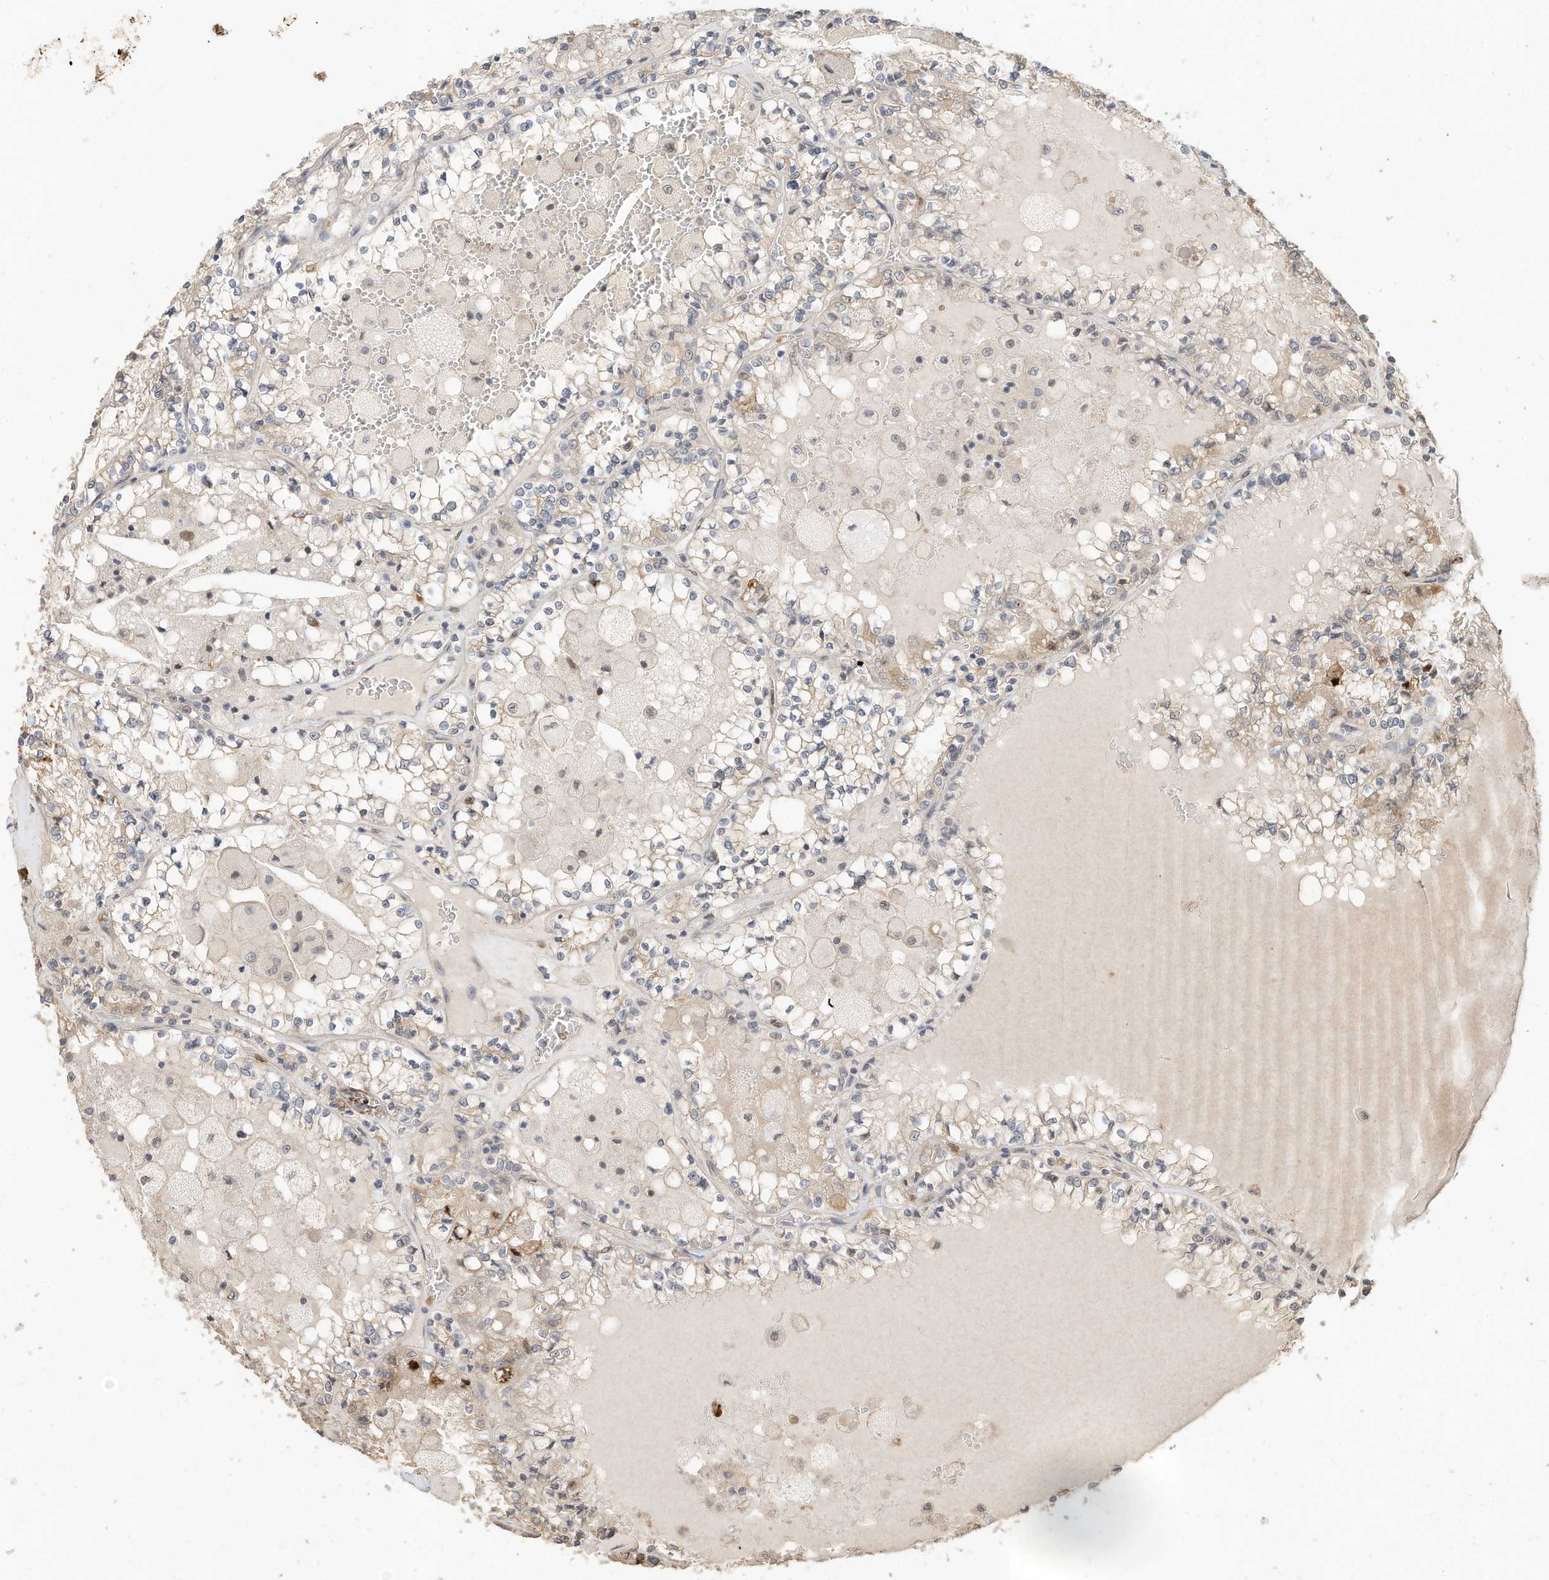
{"staining": {"intensity": "weak", "quantity": "<25%", "location": "cytoplasmic/membranous"}, "tissue": "renal cancer", "cell_type": "Tumor cells", "image_type": "cancer", "snomed": [{"axis": "morphology", "description": "Adenocarcinoma, NOS"}, {"axis": "topography", "description": "Kidney"}], "caption": "The image reveals no staining of tumor cells in adenocarcinoma (renal).", "gene": "OFD1", "patient": {"sex": "female", "age": 56}}